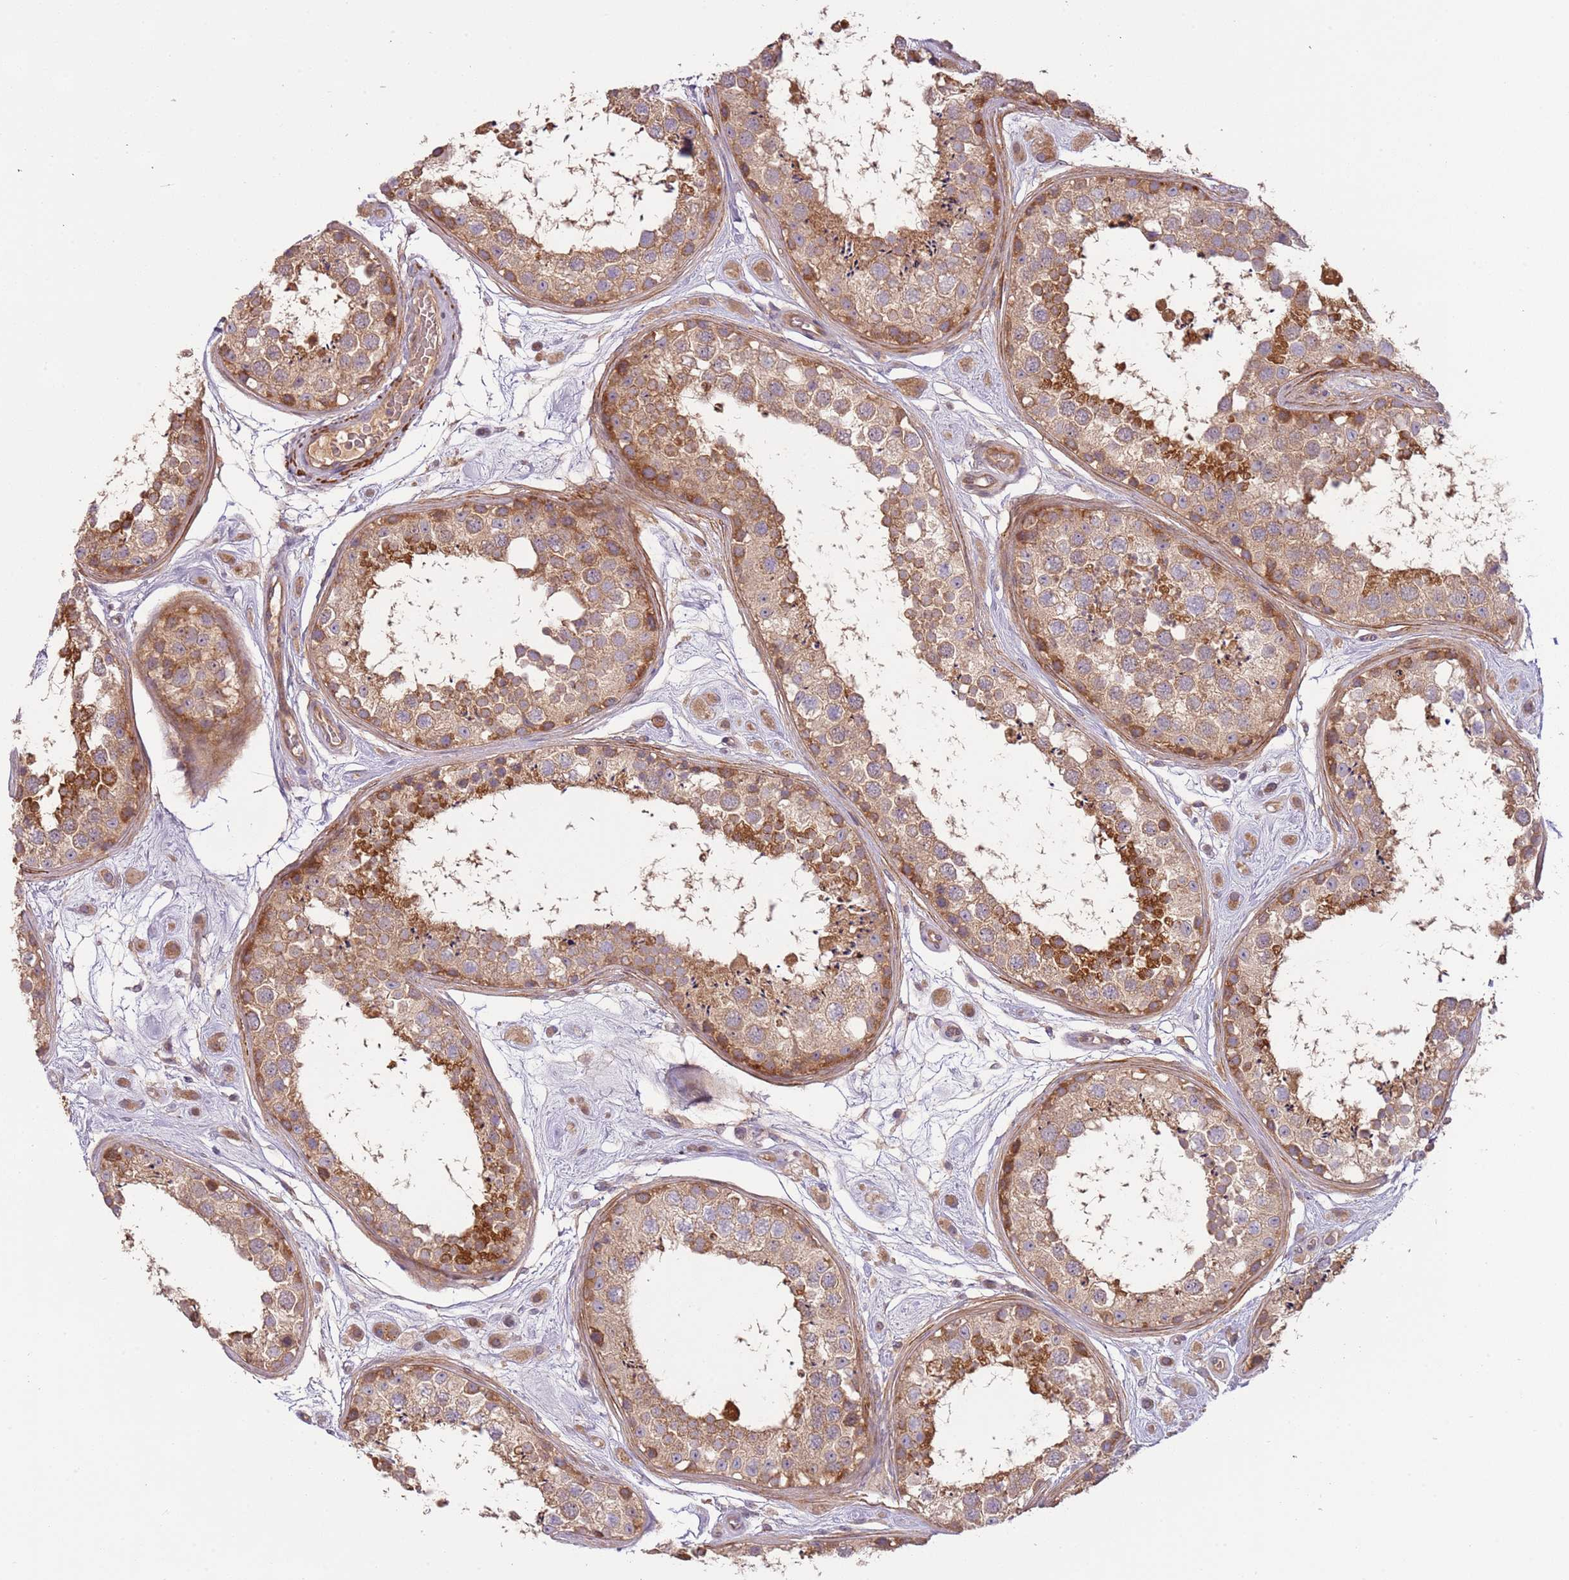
{"staining": {"intensity": "moderate", "quantity": ">75%", "location": "cytoplasmic/membranous"}, "tissue": "testis", "cell_type": "Cells in seminiferous ducts", "image_type": "normal", "snomed": [{"axis": "morphology", "description": "Normal tissue, NOS"}, {"axis": "topography", "description": "Testis"}], "caption": "Immunohistochemical staining of unremarkable human testis displays >75% levels of moderate cytoplasmic/membranous protein expression in about >75% of cells in seminiferous ducts.", "gene": "RNF128", "patient": {"sex": "male", "age": 25}}